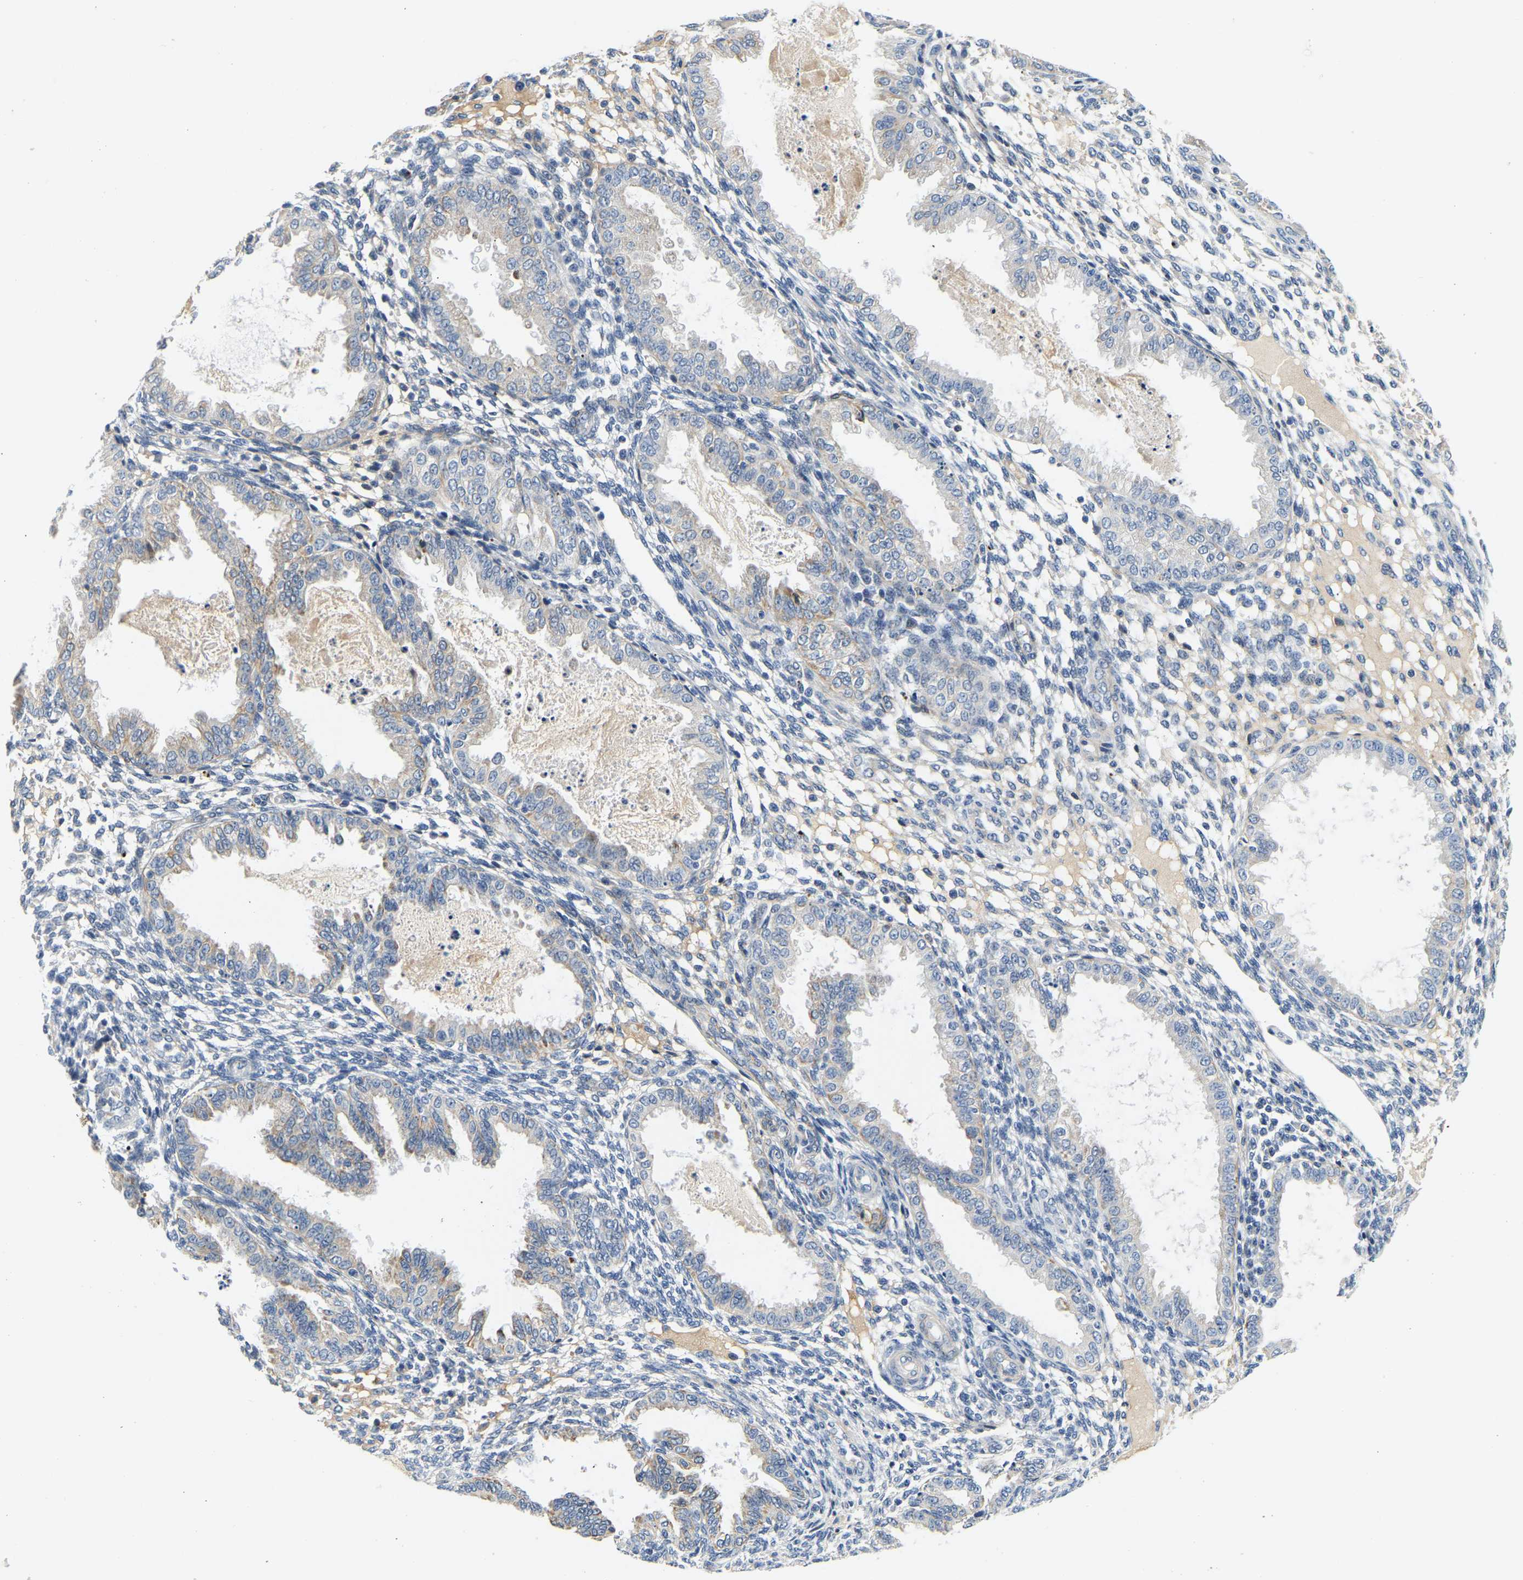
{"staining": {"intensity": "negative", "quantity": "none", "location": "none"}, "tissue": "endometrium", "cell_type": "Cells in endometrial stroma", "image_type": "normal", "snomed": [{"axis": "morphology", "description": "Normal tissue, NOS"}, {"axis": "topography", "description": "Endometrium"}], "caption": "Endometrium stained for a protein using immunohistochemistry (IHC) exhibits no expression cells in endometrial stroma.", "gene": "LIAS", "patient": {"sex": "female", "age": 33}}